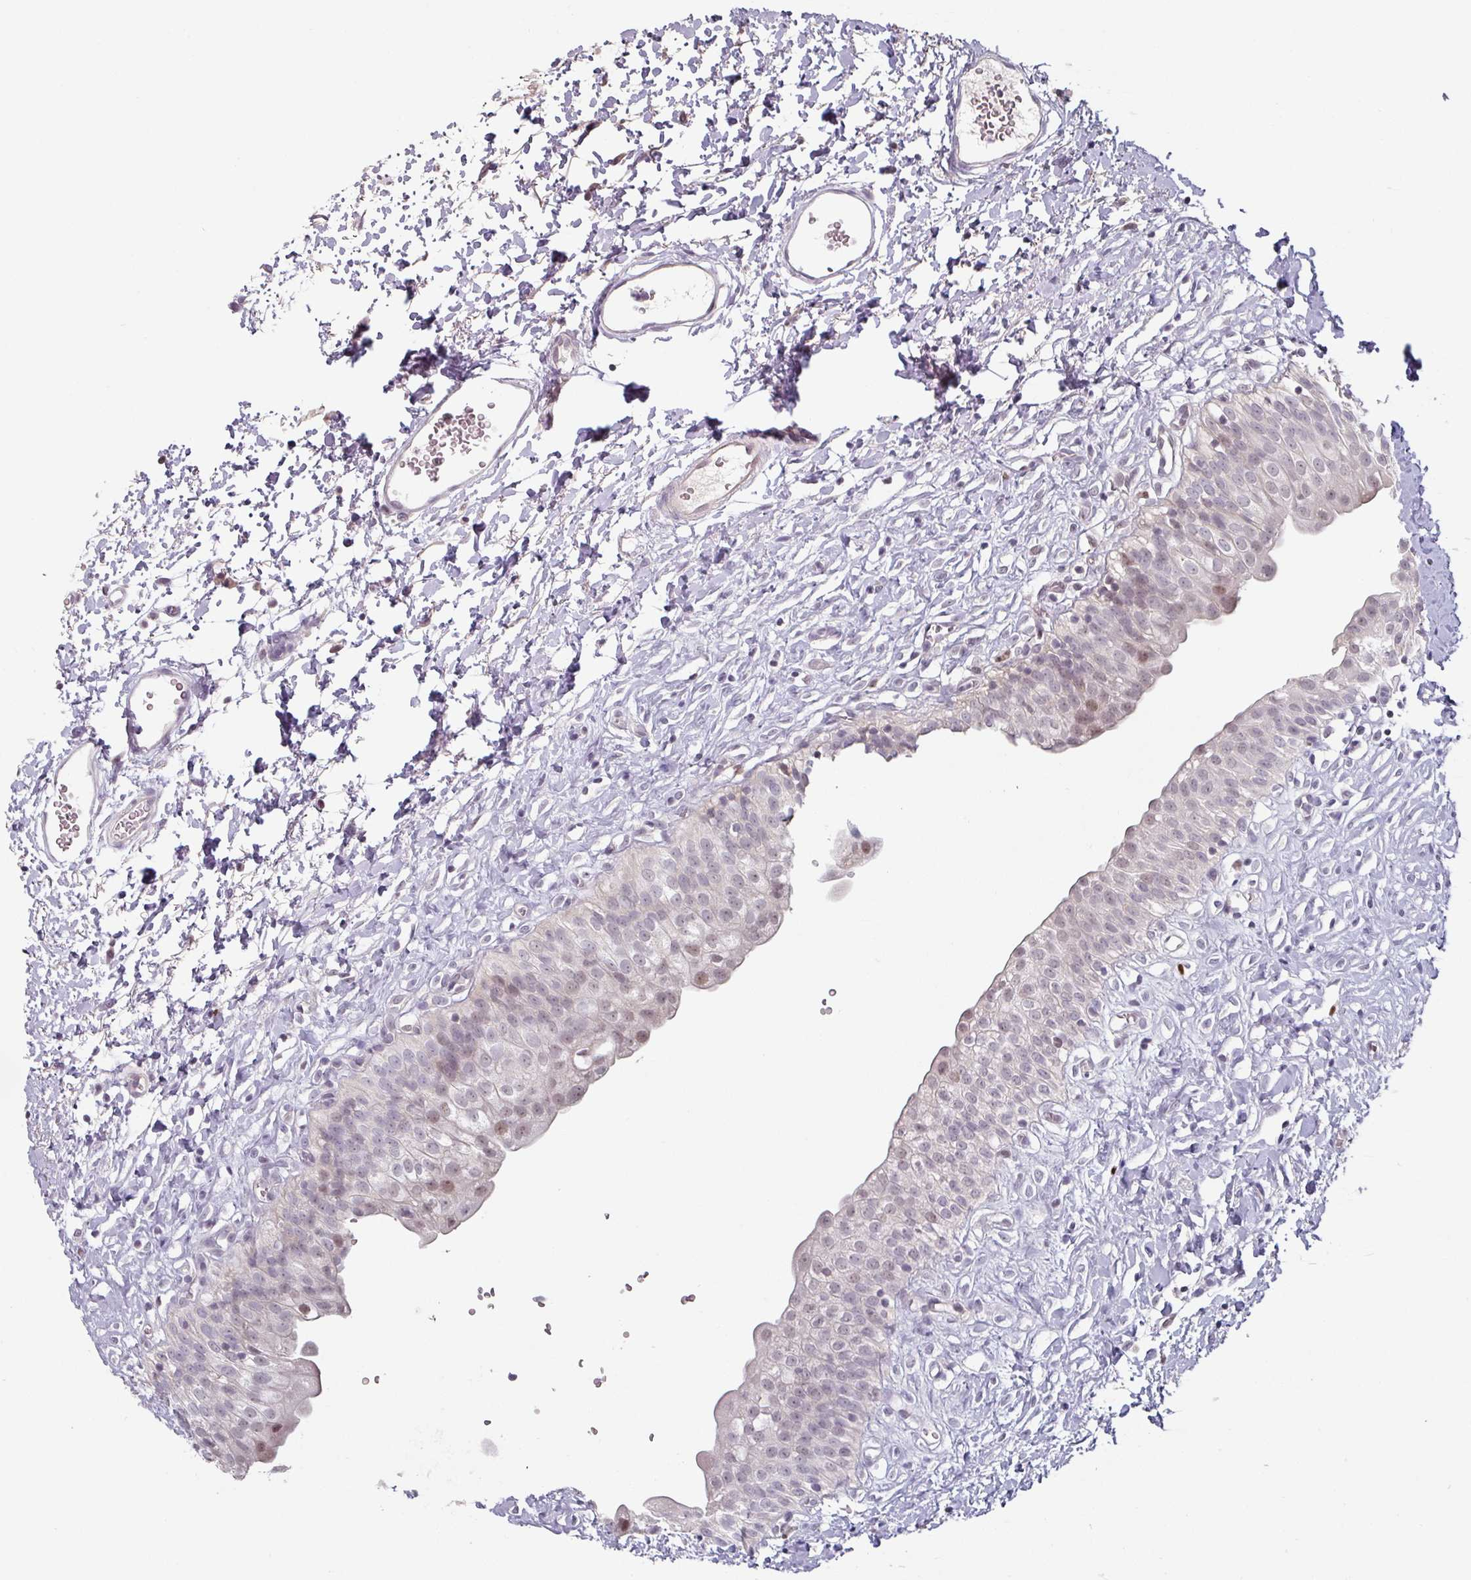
{"staining": {"intensity": "moderate", "quantity": "<25%", "location": "nuclear"}, "tissue": "urinary bladder", "cell_type": "Urothelial cells", "image_type": "normal", "snomed": [{"axis": "morphology", "description": "Normal tissue, NOS"}, {"axis": "topography", "description": "Urinary bladder"}], "caption": "Immunohistochemistry (IHC) histopathology image of normal urinary bladder: urinary bladder stained using immunohistochemistry exhibits low levels of moderate protein expression localized specifically in the nuclear of urothelial cells, appearing as a nuclear brown color.", "gene": "ZBTB6", "patient": {"sex": "male", "age": 51}}